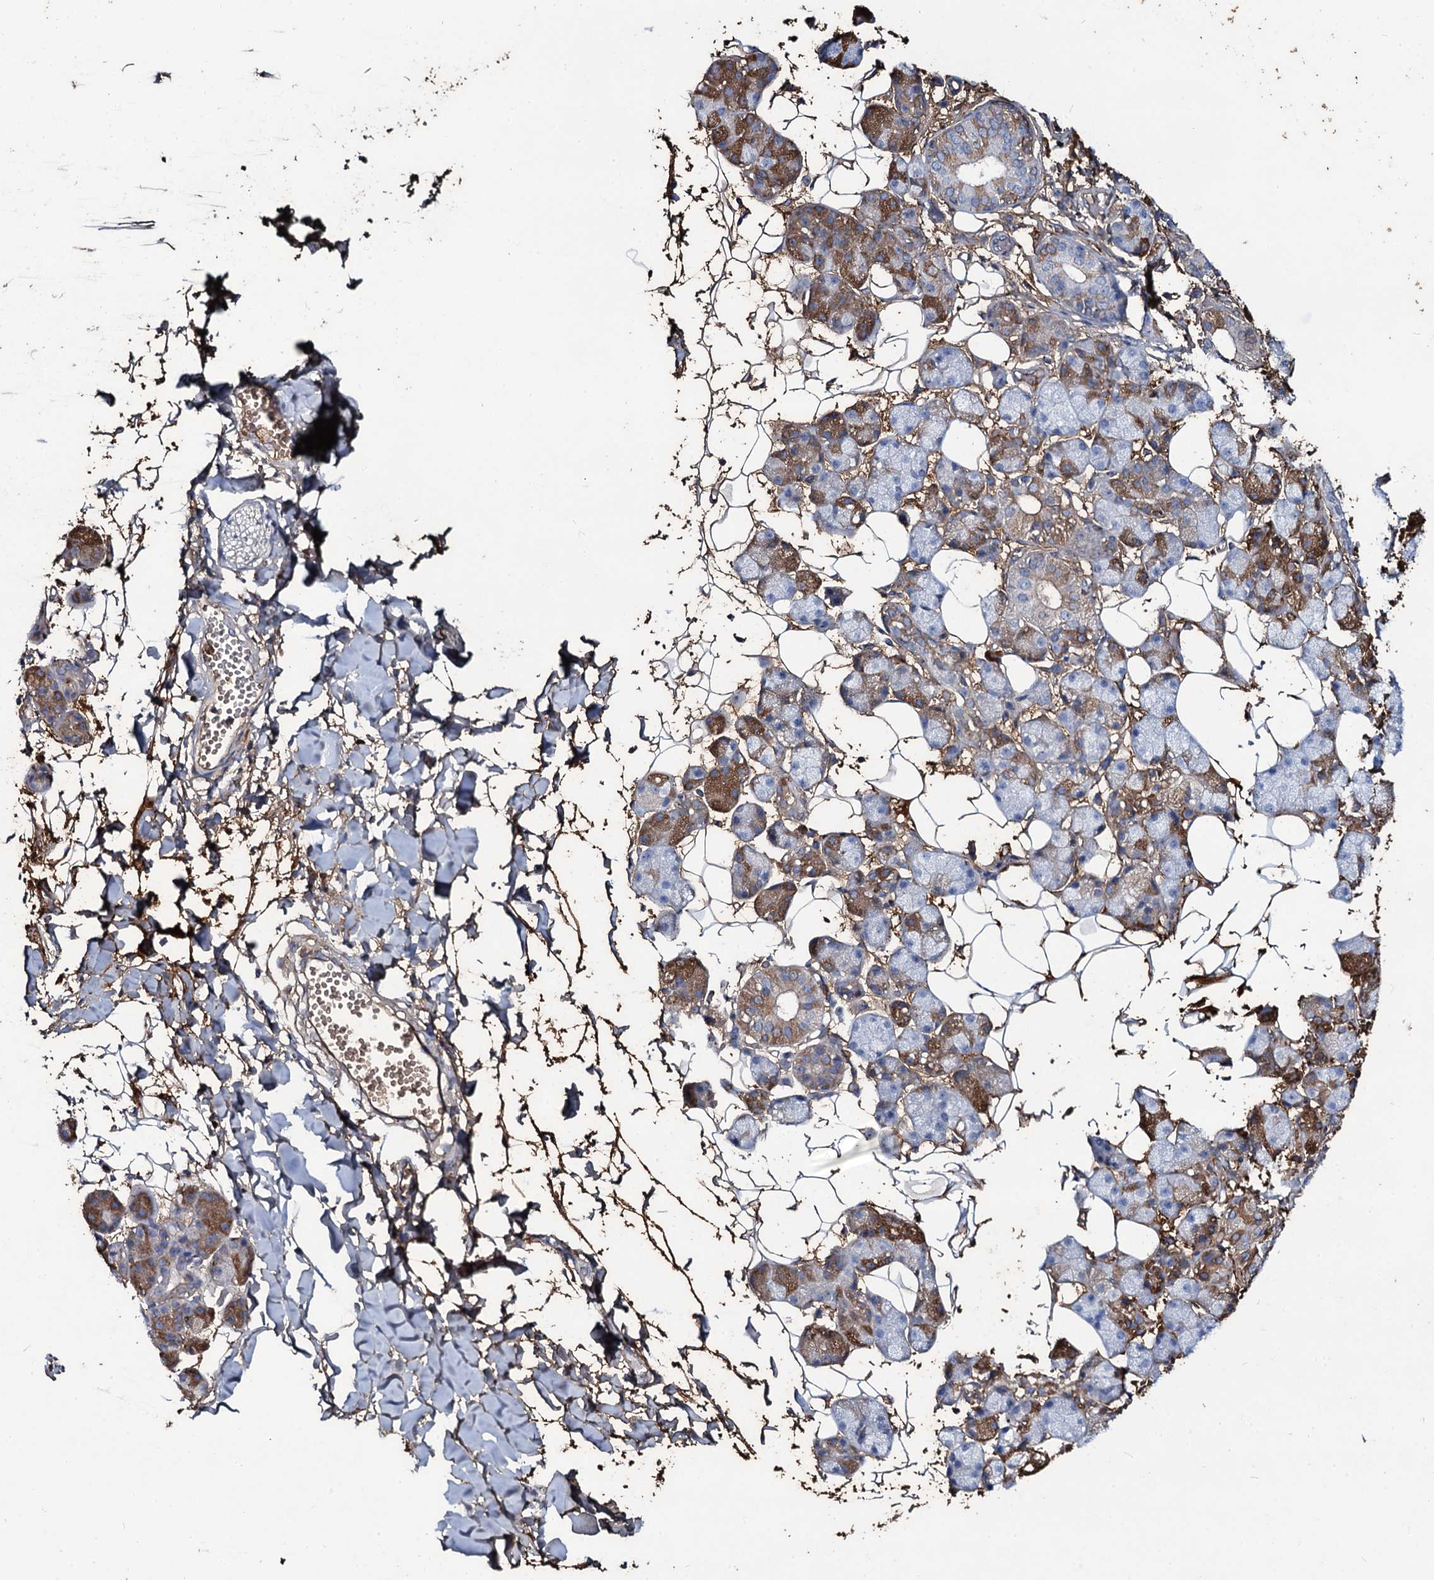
{"staining": {"intensity": "moderate", "quantity": "<25%", "location": "cytoplasmic/membranous"}, "tissue": "salivary gland", "cell_type": "Glandular cells", "image_type": "normal", "snomed": [{"axis": "morphology", "description": "Normal tissue, NOS"}, {"axis": "topography", "description": "Salivary gland"}], "caption": "This micrograph displays immunohistochemistry staining of unremarkable salivary gland, with low moderate cytoplasmic/membranous positivity in approximately <25% of glandular cells.", "gene": "EDN1", "patient": {"sex": "female", "age": 33}}